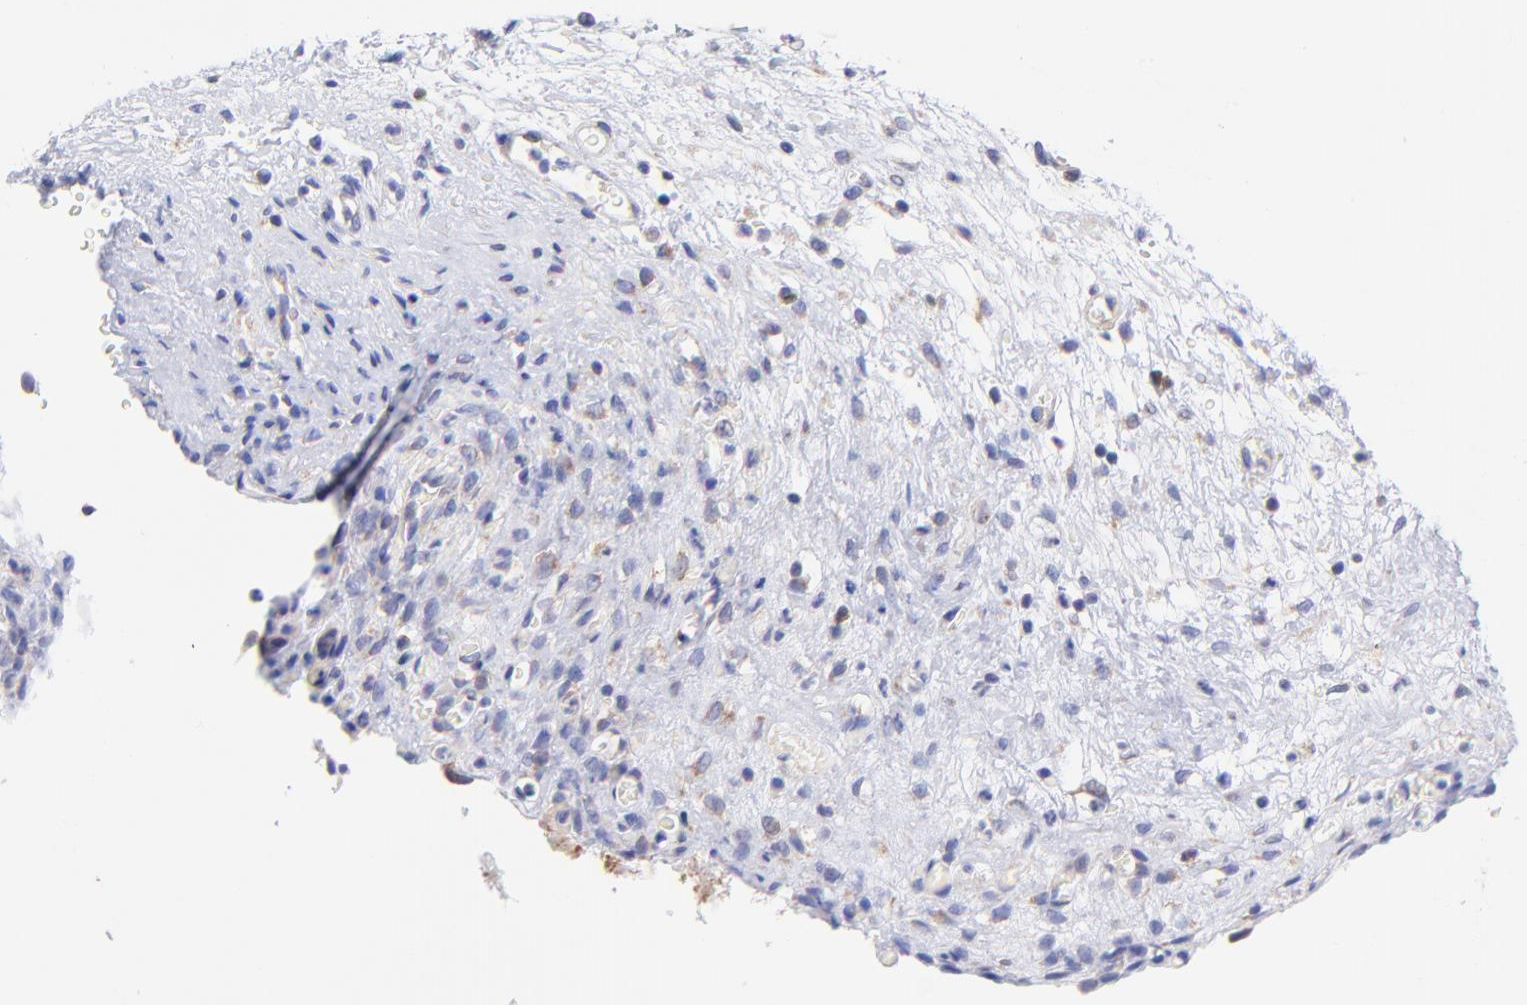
{"staining": {"intensity": "moderate", "quantity": "25%-75%", "location": "cytoplasmic/membranous"}, "tissue": "urinary bladder", "cell_type": "Urothelial cells", "image_type": "normal", "snomed": [{"axis": "morphology", "description": "Normal tissue, NOS"}, {"axis": "morphology", "description": "Dysplasia, NOS"}, {"axis": "topography", "description": "Urinary bladder"}], "caption": "Unremarkable urinary bladder displays moderate cytoplasmic/membranous staining in about 25%-75% of urothelial cells.", "gene": "NDUFB7", "patient": {"sex": "male", "age": 35}}